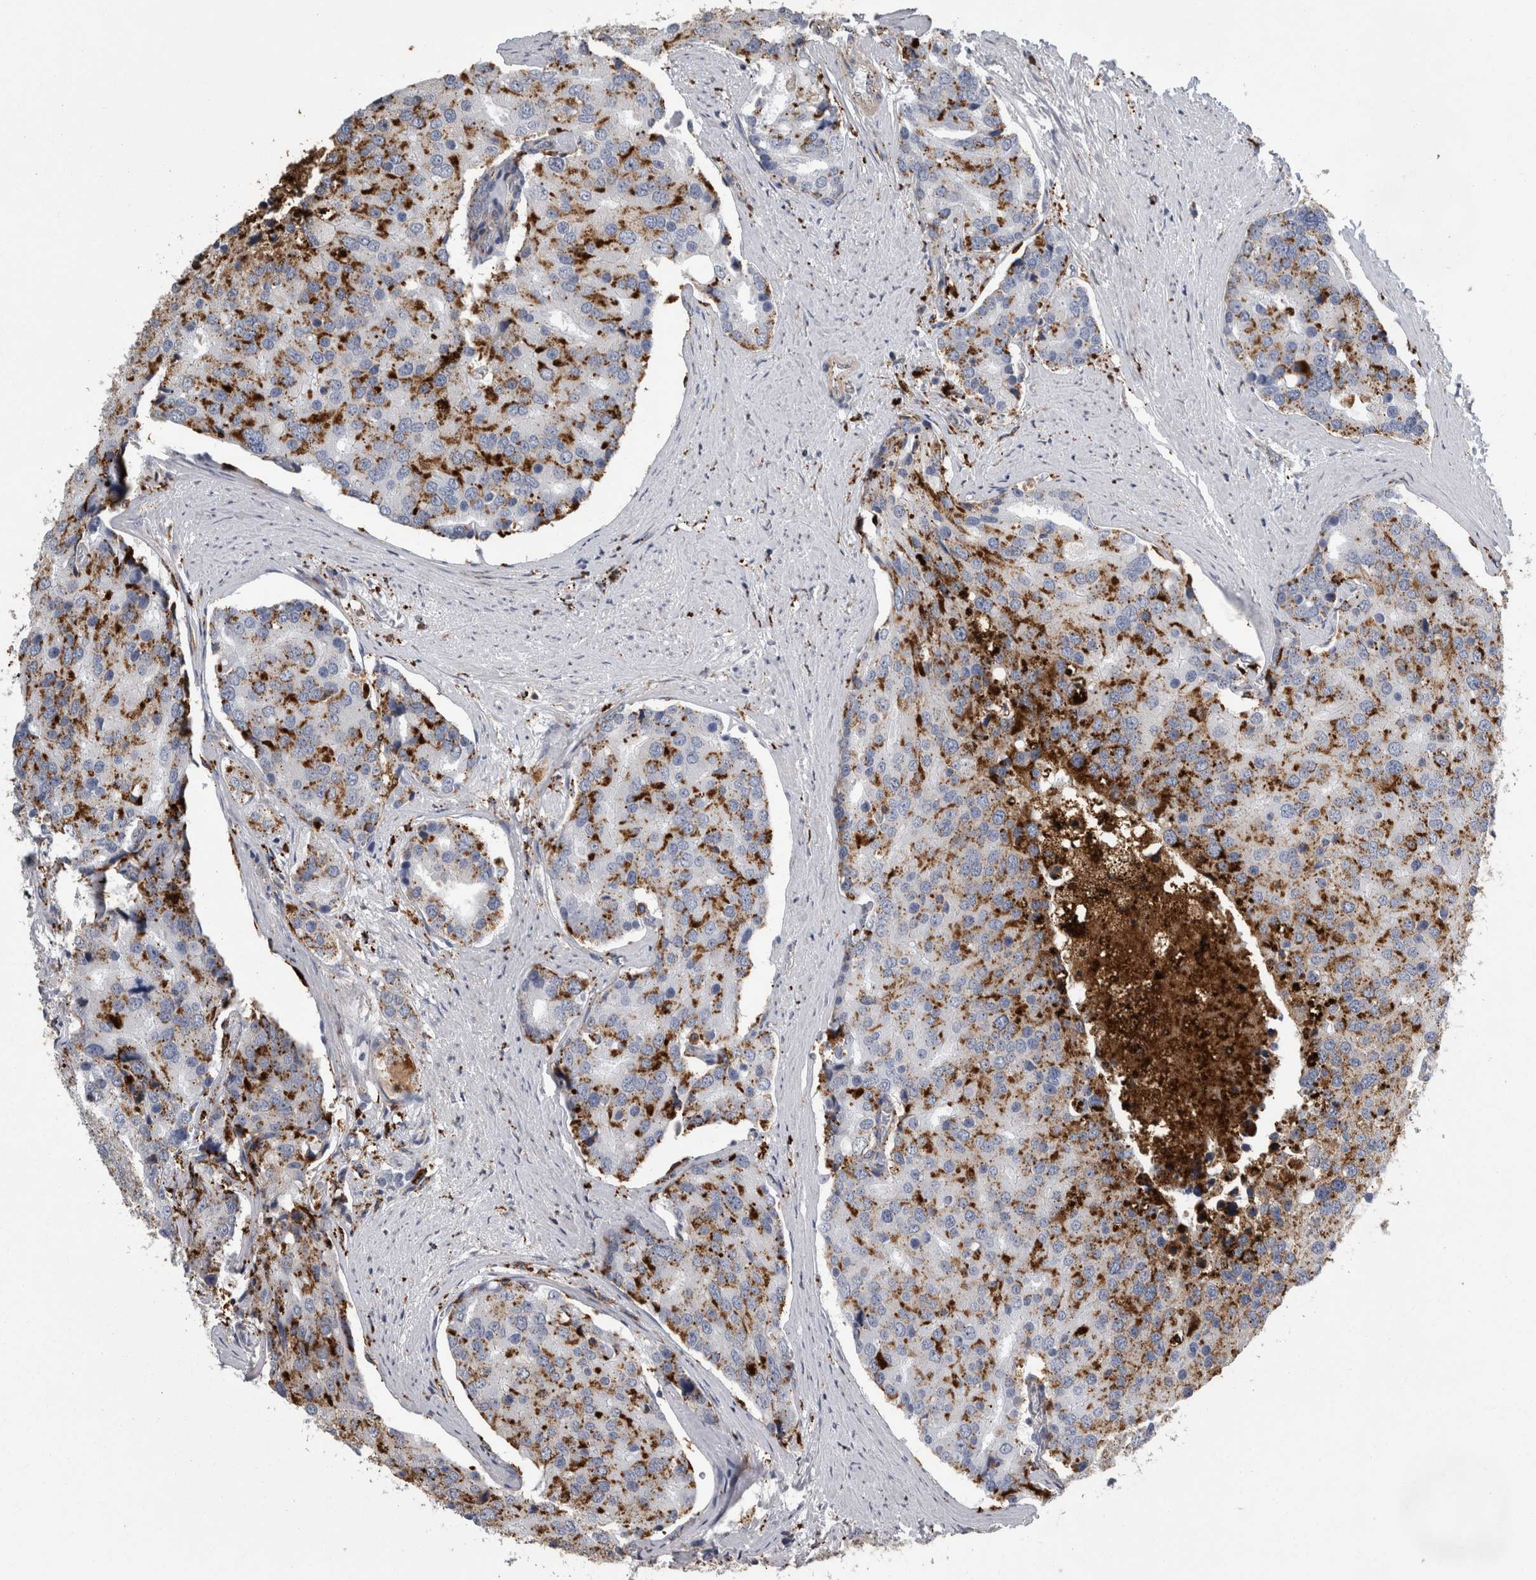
{"staining": {"intensity": "strong", "quantity": ">75%", "location": "cytoplasmic/membranous"}, "tissue": "prostate cancer", "cell_type": "Tumor cells", "image_type": "cancer", "snomed": [{"axis": "morphology", "description": "Adenocarcinoma, High grade"}, {"axis": "topography", "description": "Prostate"}], "caption": "Immunohistochemistry (DAB) staining of human prostate adenocarcinoma (high-grade) reveals strong cytoplasmic/membranous protein expression in about >75% of tumor cells.", "gene": "DPP7", "patient": {"sex": "male", "age": 50}}